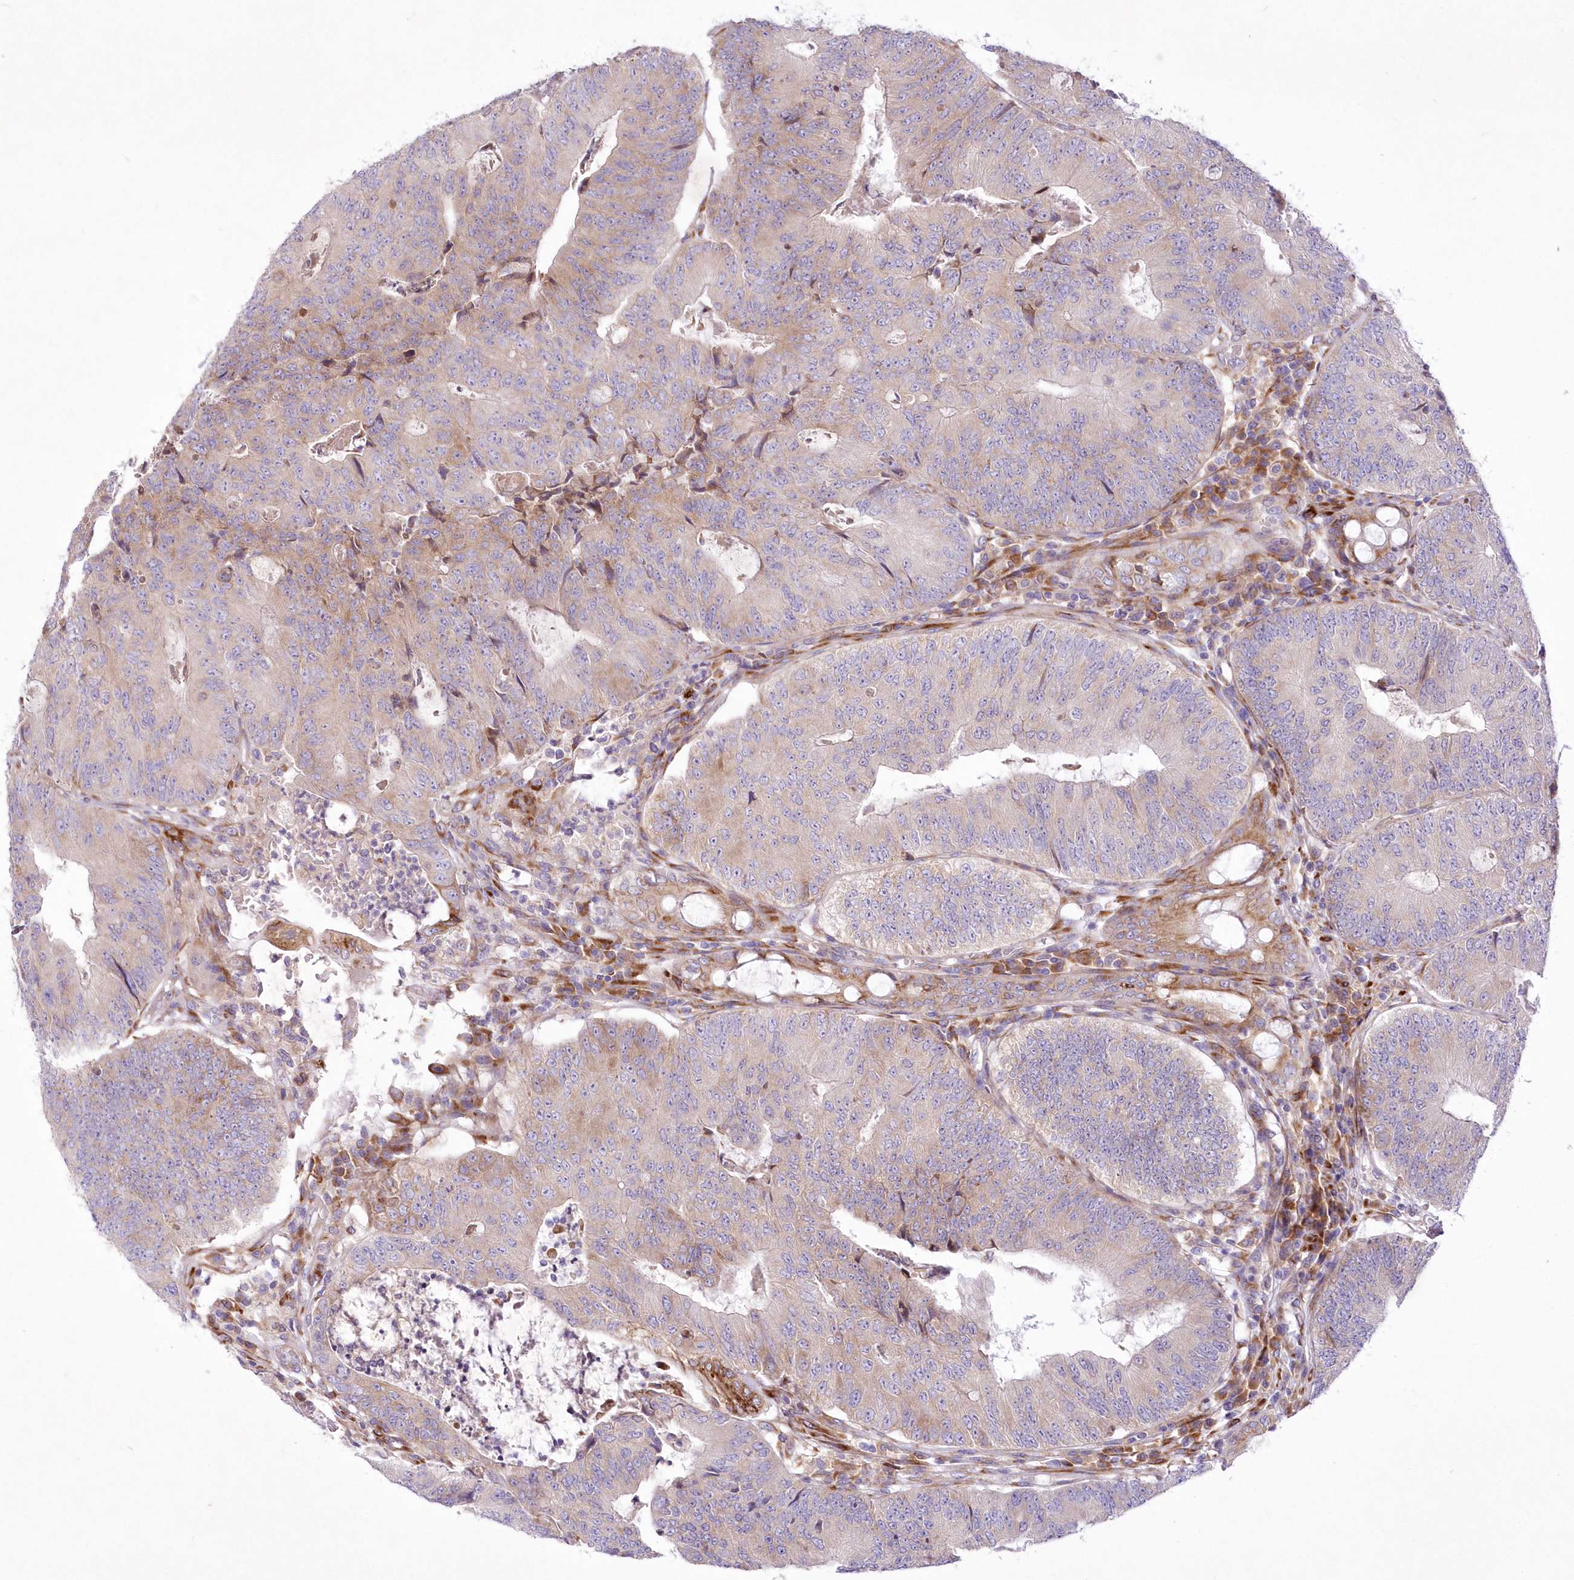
{"staining": {"intensity": "weak", "quantity": "25%-75%", "location": "cytoplasmic/membranous"}, "tissue": "colorectal cancer", "cell_type": "Tumor cells", "image_type": "cancer", "snomed": [{"axis": "morphology", "description": "Adenocarcinoma, NOS"}, {"axis": "topography", "description": "Colon"}], "caption": "The histopathology image exhibits a brown stain indicating the presence of a protein in the cytoplasmic/membranous of tumor cells in colorectal cancer.", "gene": "ARFGEF3", "patient": {"sex": "female", "age": 67}}